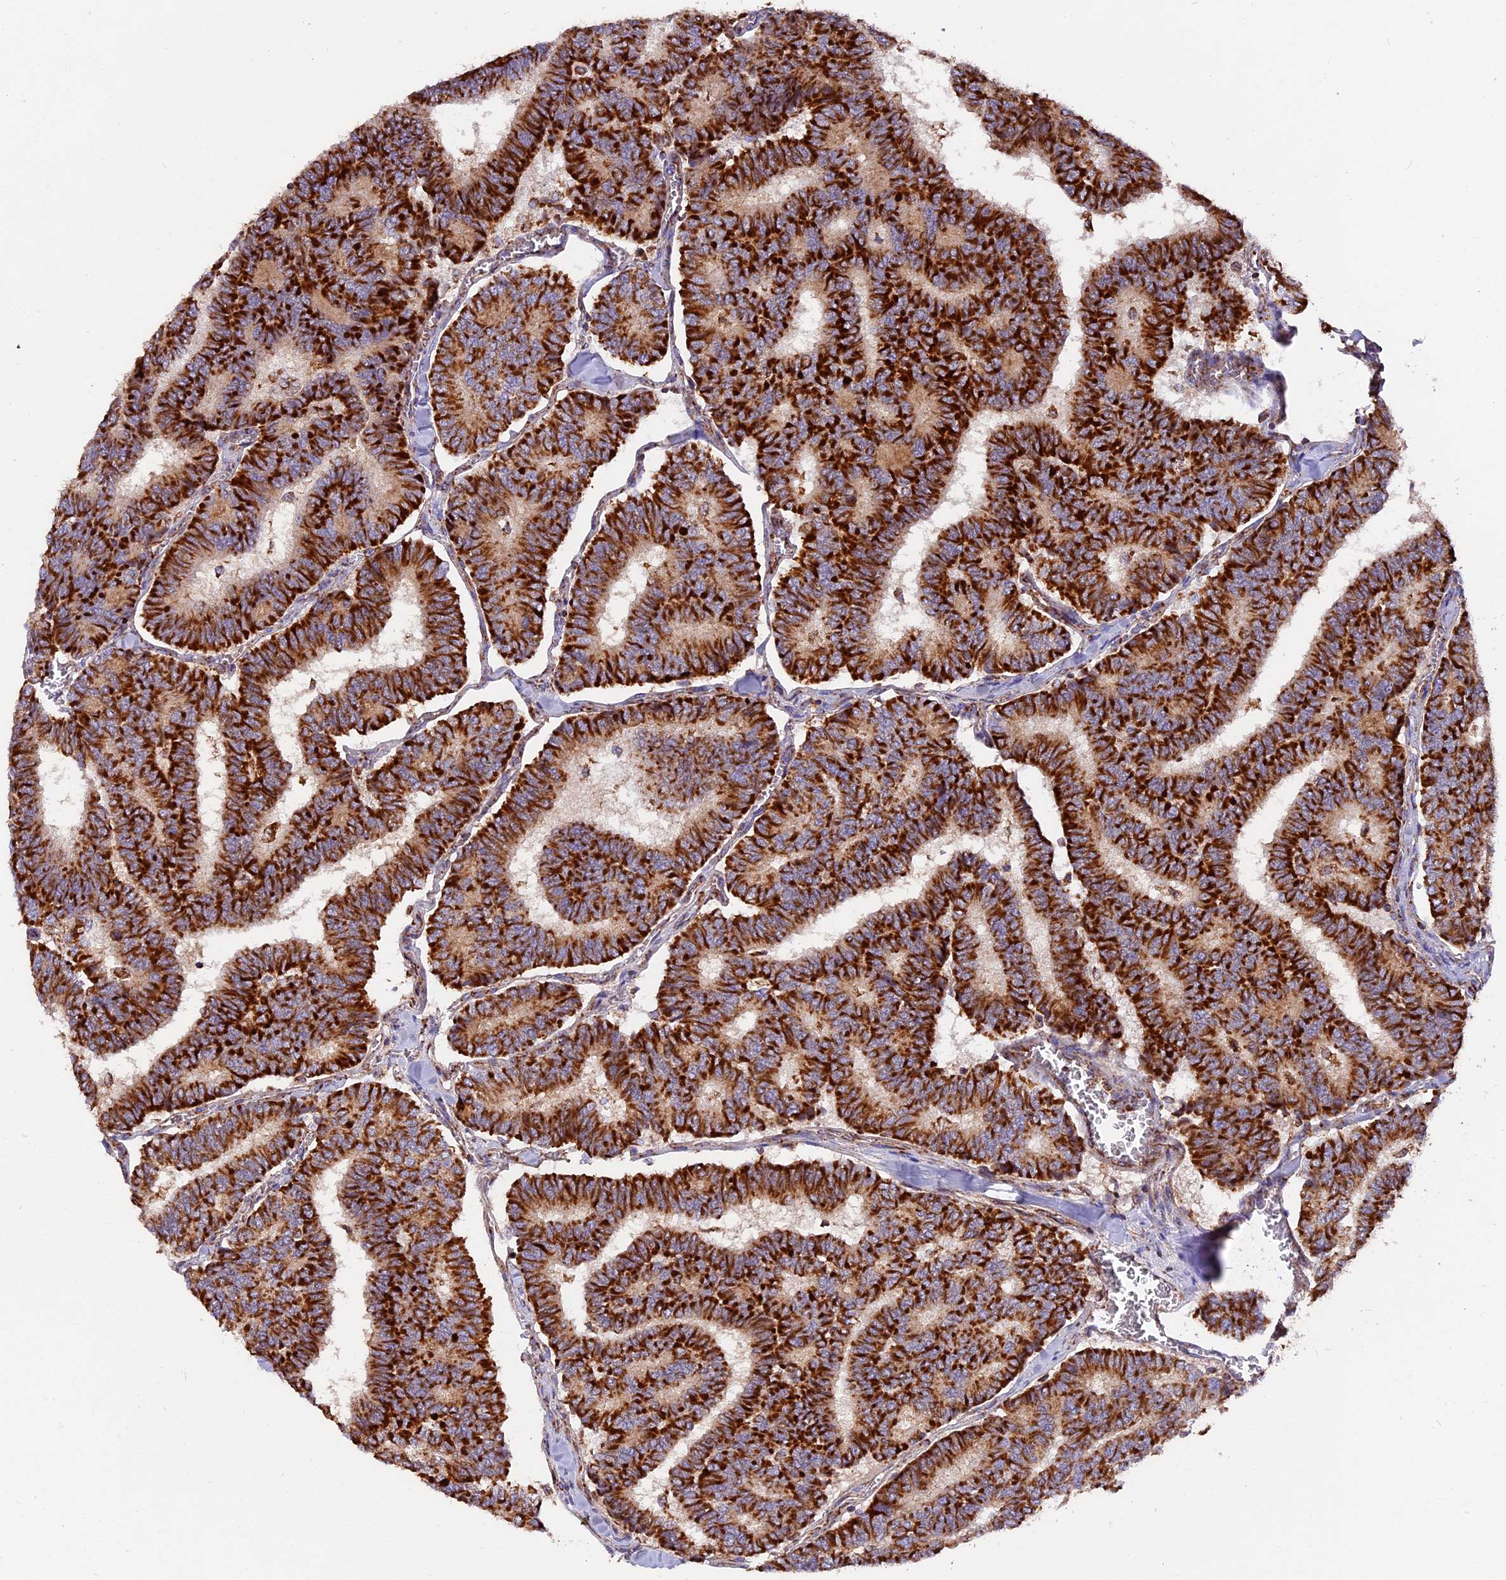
{"staining": {"intensity": "strong", "quantity": ">75%", "location": "cytoplasmic/membranous"}, "tissue": "thyroid cancer", "cell_type": "Tumor cells", "image_type": "cancer", "snomed": [{"axis": "morphology", "description": "Papillary adenocarcinoma, NOS"}, {"axis": "topography", "description": "Thyroid gland"}], "caption": "Immunohistochemistry (IHC) (DAB (3,3'-diaminobenzidine)) staining of human thyroid cancer shows strong cytoplasmic/membranous protein positivity in approximately >75% of tumor cells.", "gene": "NDUFA8", "patient": {"sex": "female", "age": 35}}